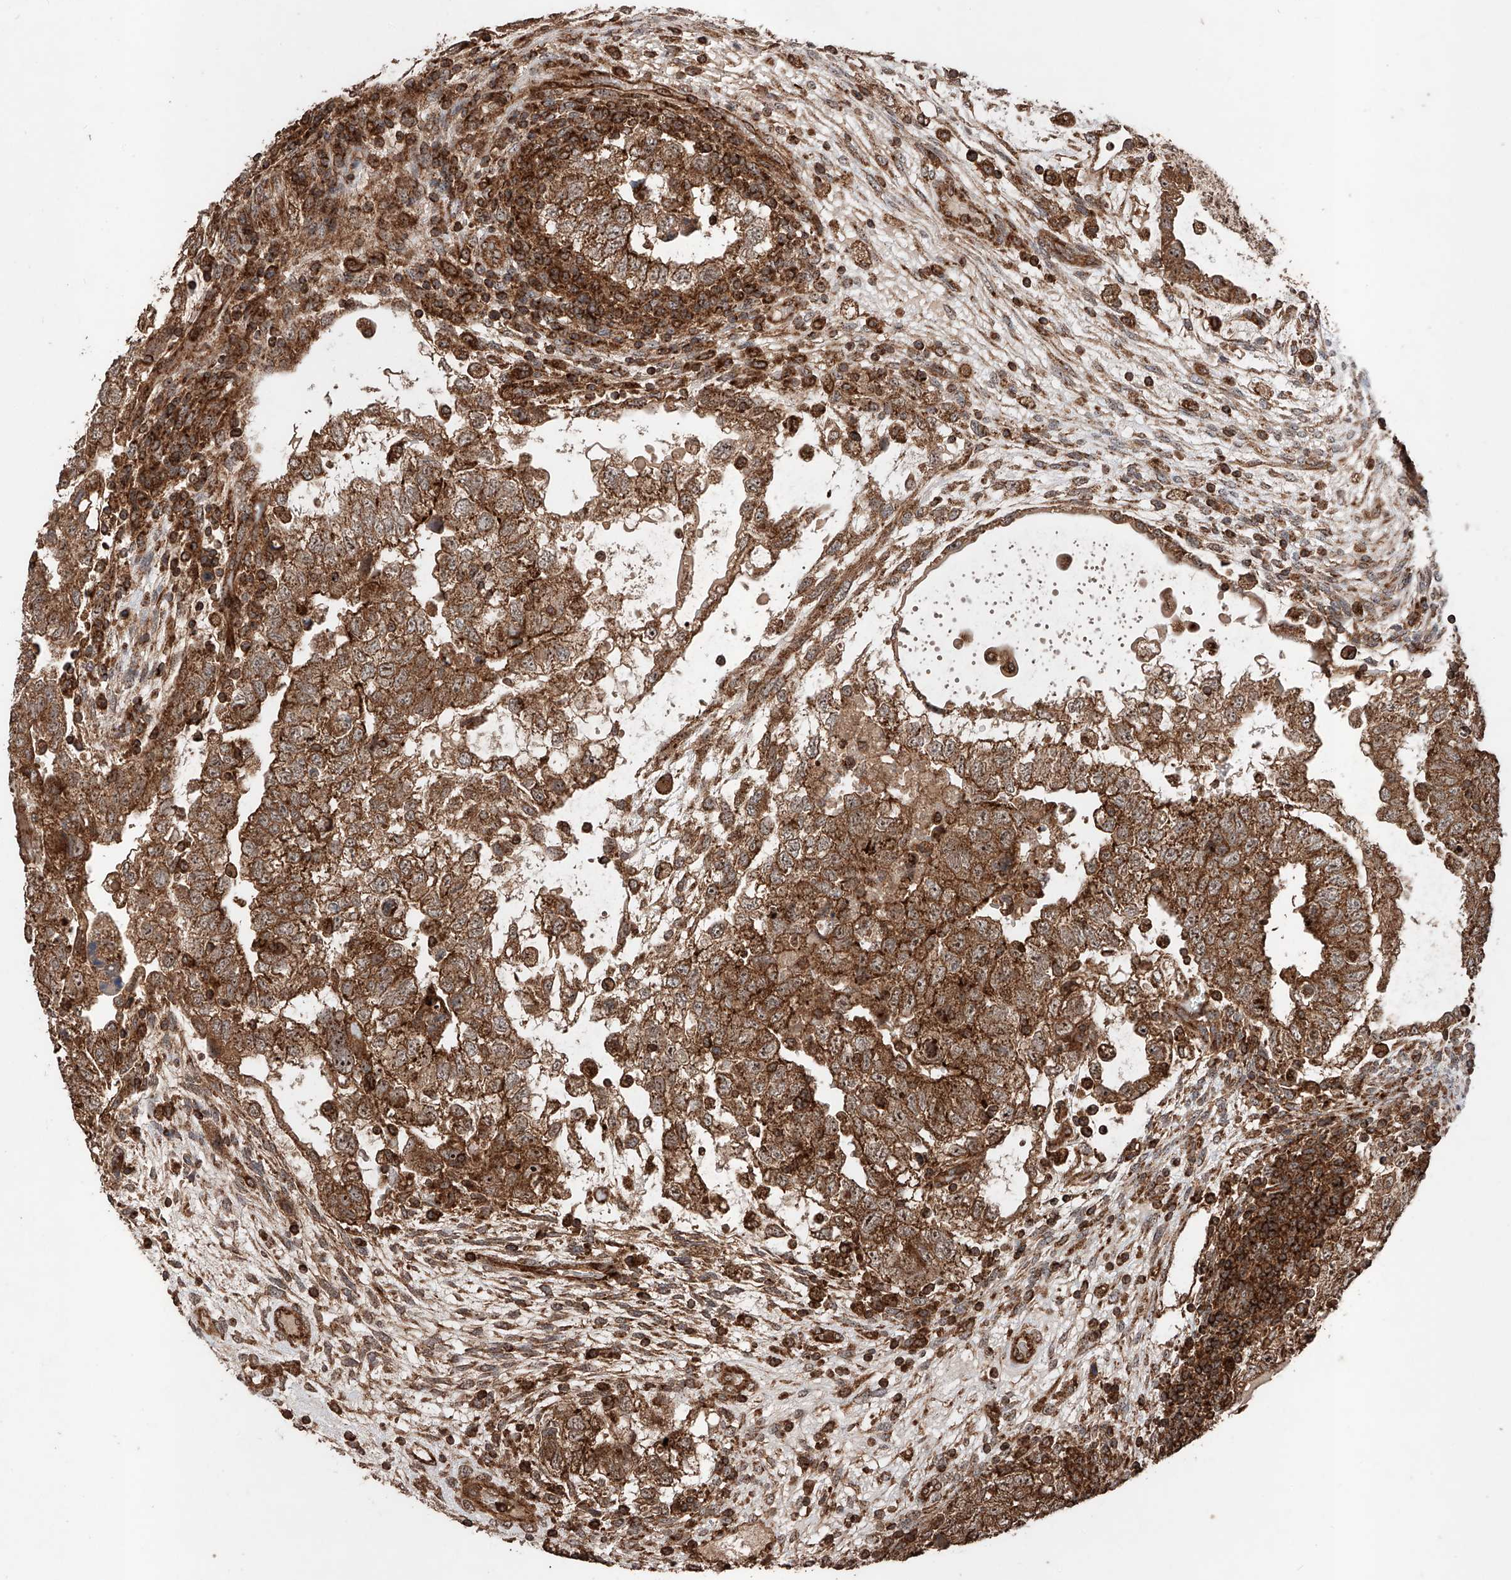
{"staining": {"intensity": "strong", "quantity": ">75%", "location": "cytoplasmic/membranous"}, "tissue": "testis cancer", "cell_type": "Tumor cells", "image_type": "cancer", "snomed": [{"axis": "morphology", "description": "Carcinoma, Embryonal, NOS"}, {"axis": "topography", "description": "Testis"}], "caption": "A high-resolution micrograph shows immunohistochemistry (IHC) staining of testis embryonal carcinoma, which exhibits strong cytoplasmic/membranous staining in approximately >75% of tumor cells. (brown staining indicates protein expression, while blue staining denotes nuclei).", "gene": "PISD", "patient": {"sex": "male", "age": 37}}